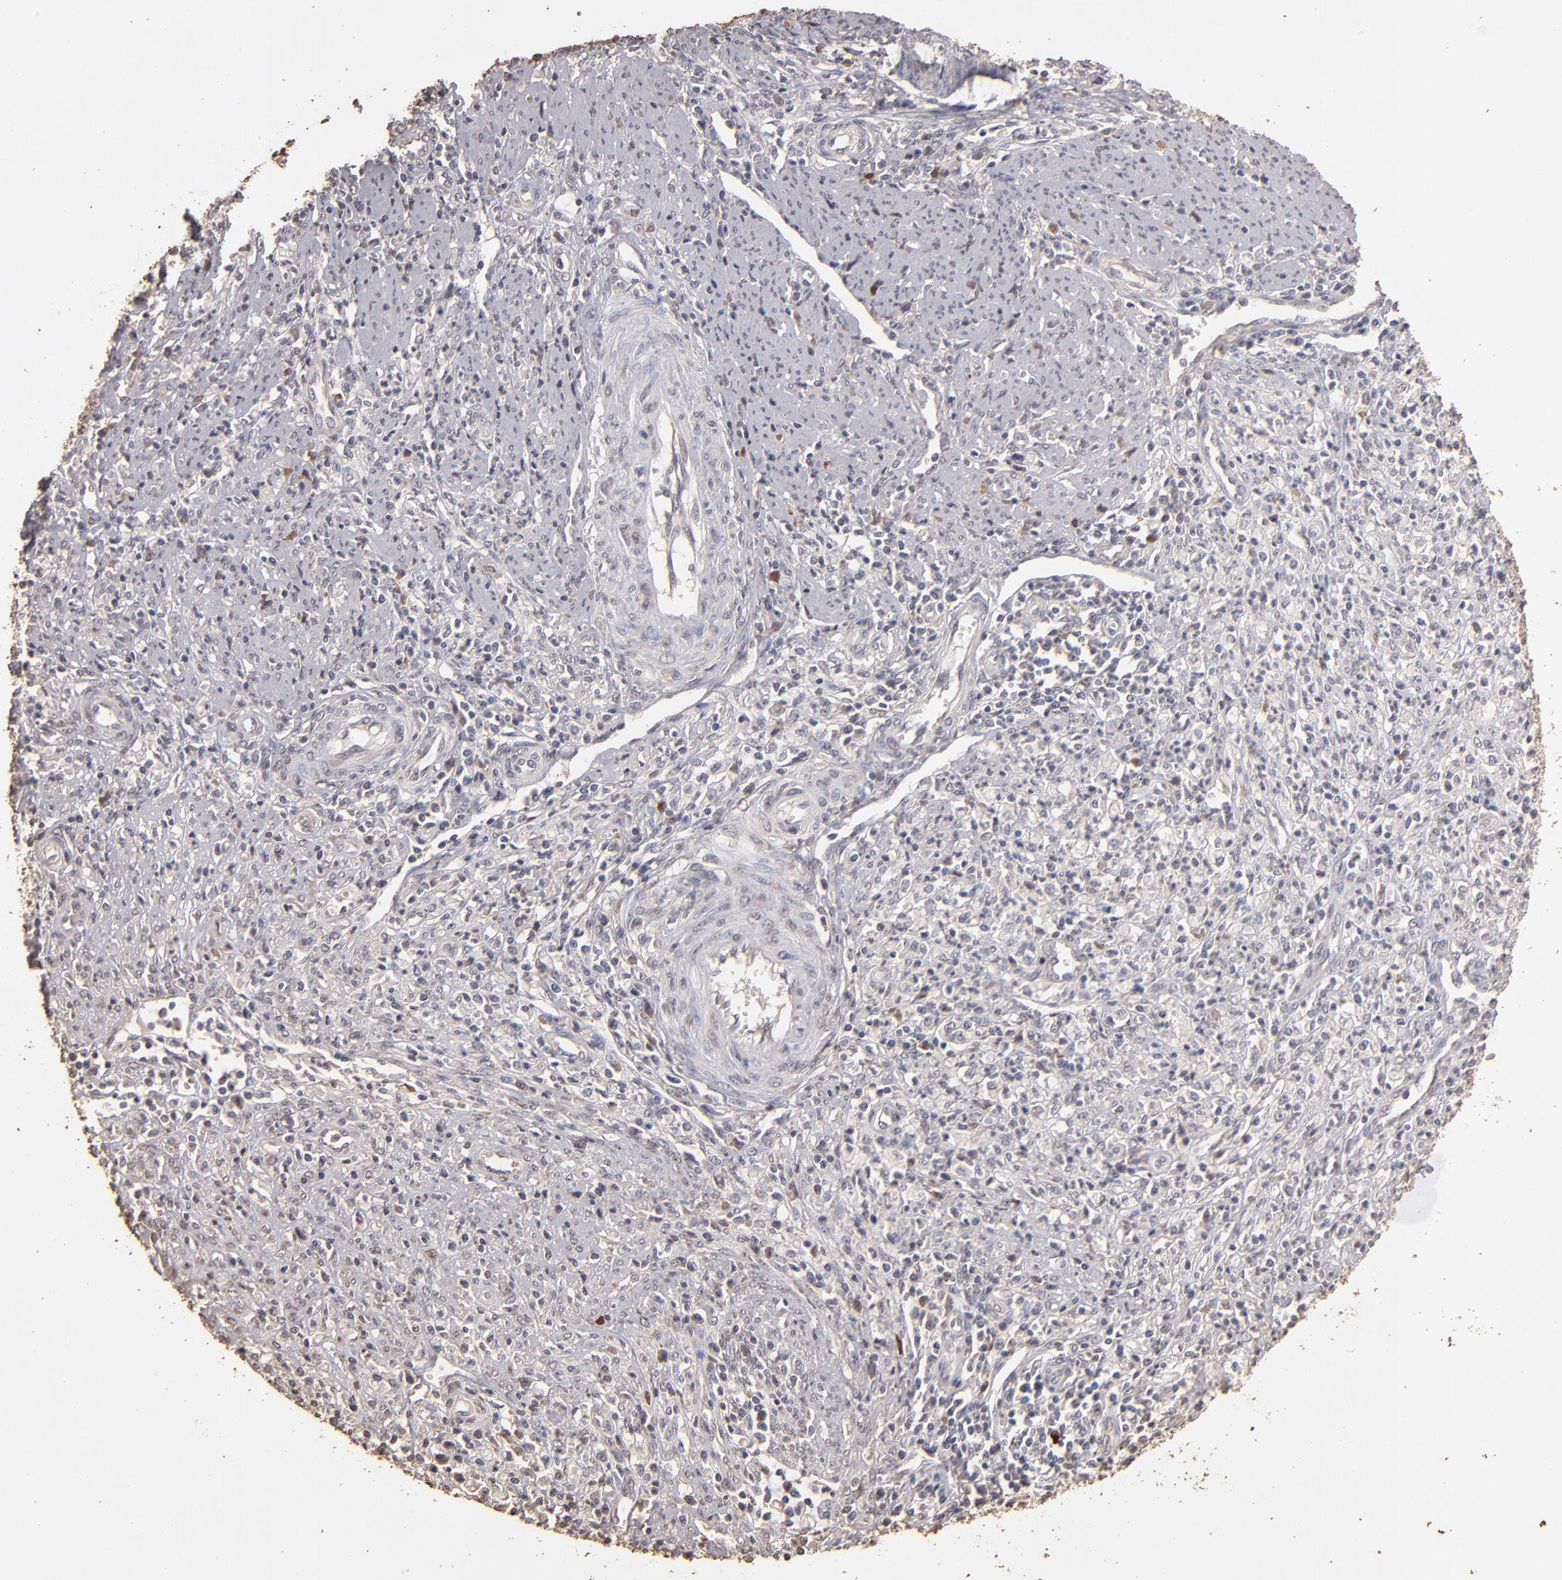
{"staining": {"intensity": "negative", "quantity": "none", "location": "none"}, "tissue": "cervical cancer", "cell_type": "Tumor cells", "image_type": "cancer", "snomed": [{"axis": "morphology", "description": "Adenocarcinoma, NOS"}, {"axis": "topography", "description": "Cervix"}], "caption": "Adenocarcinoma (cervical) stained for a protein using IHC exhibits no staining tumor cells.", "gene": "OPHN1", "patient": {"sex": "female", "age": 36}}